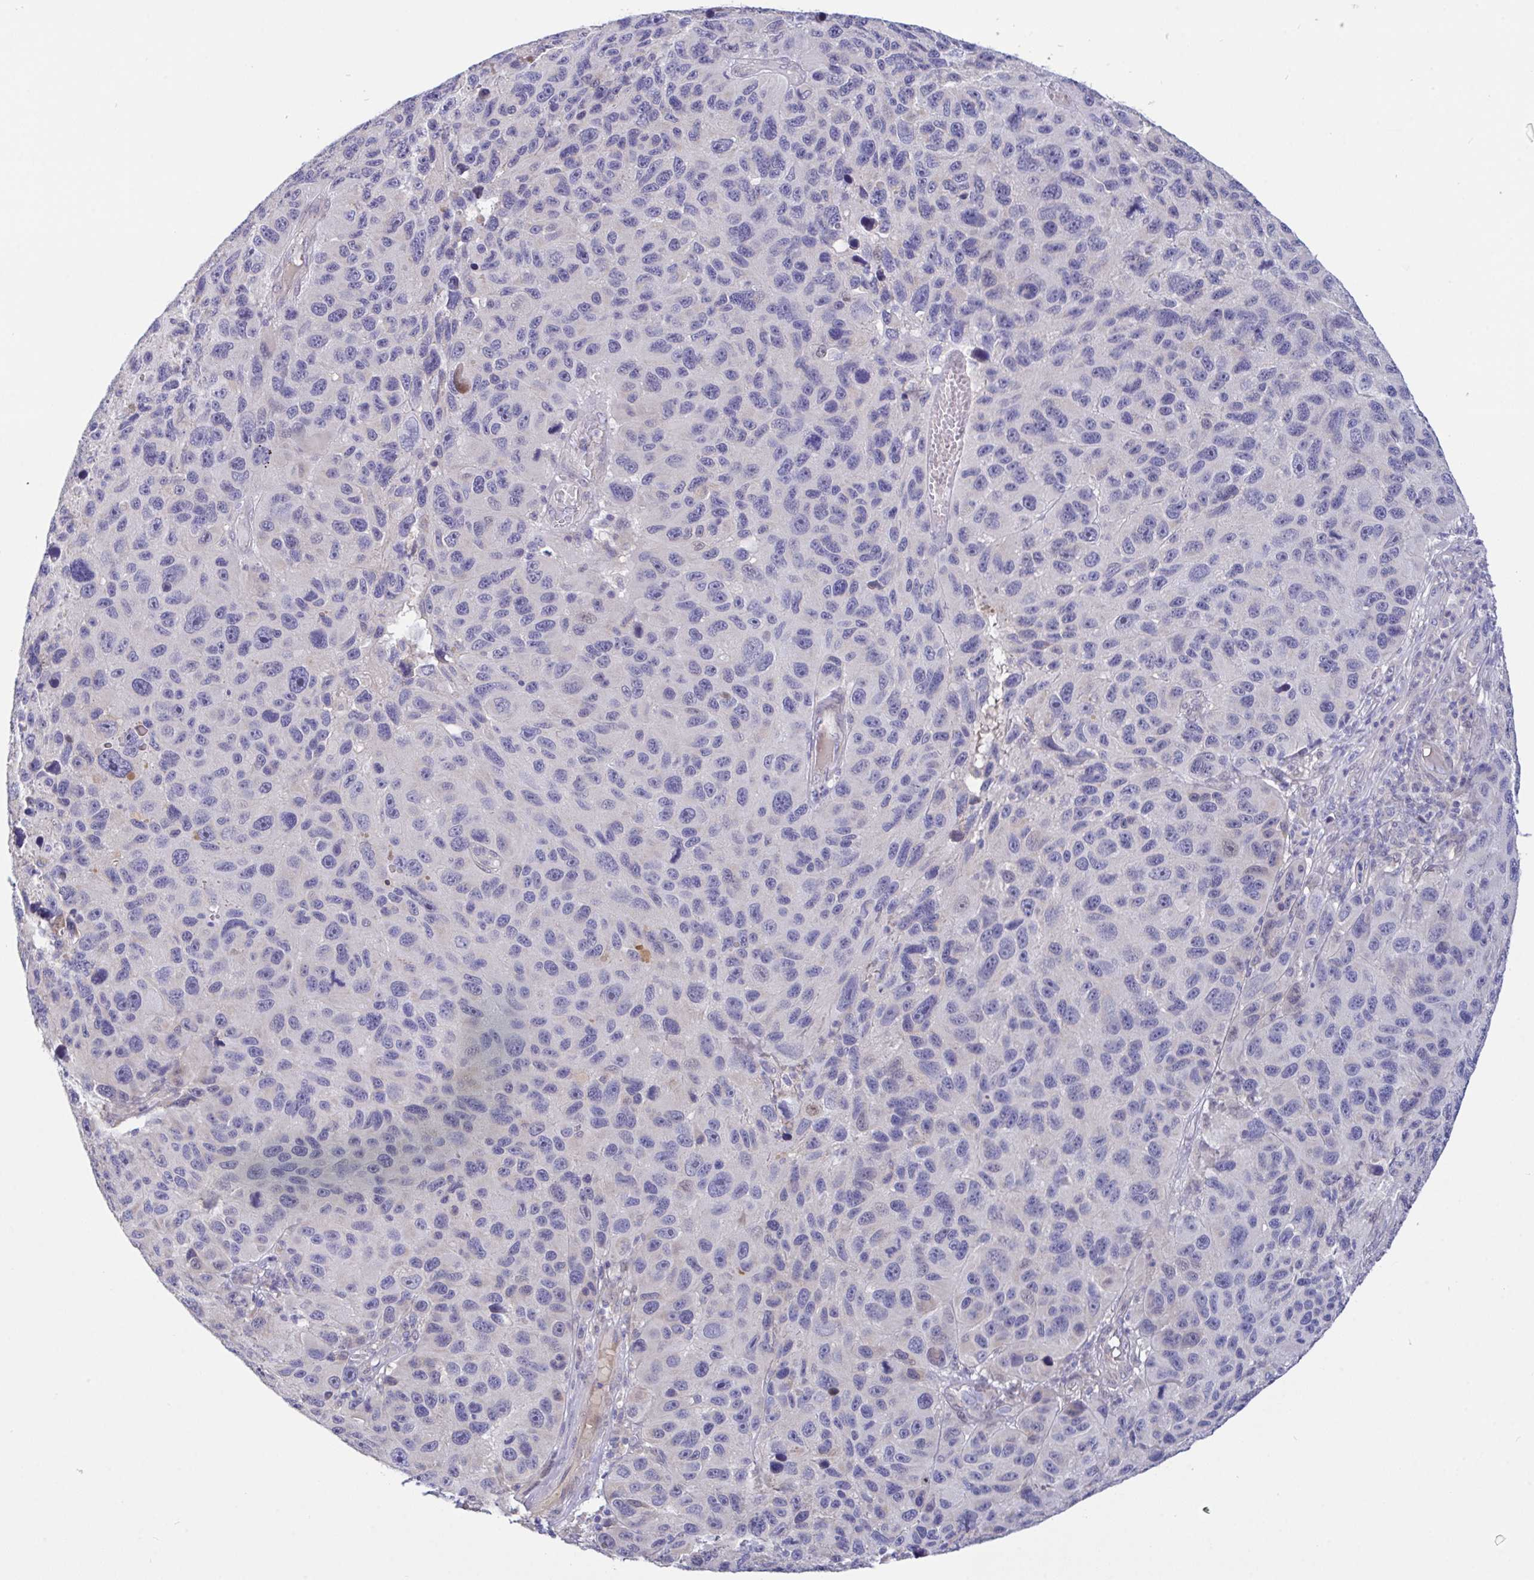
{"staining": {"intensity": "negative", "quantity": "none", "location": "none"}, "tissue": "melanoma", "cell_type": "Tumor cells", "image_type": "cancer", "snomed": [{"axis": "morphology", "description": "Malignant melanoma, NOS"}, {"axis": "topography", "description": "Skin"}], "caption": "Immunohistochemistry micrograph of melanoma stained for a protein (brown), which demonstrates no positivity in tumor cells.", "gene": "L3HYPDH", "patient": {"sex": "male", "age": 53}}